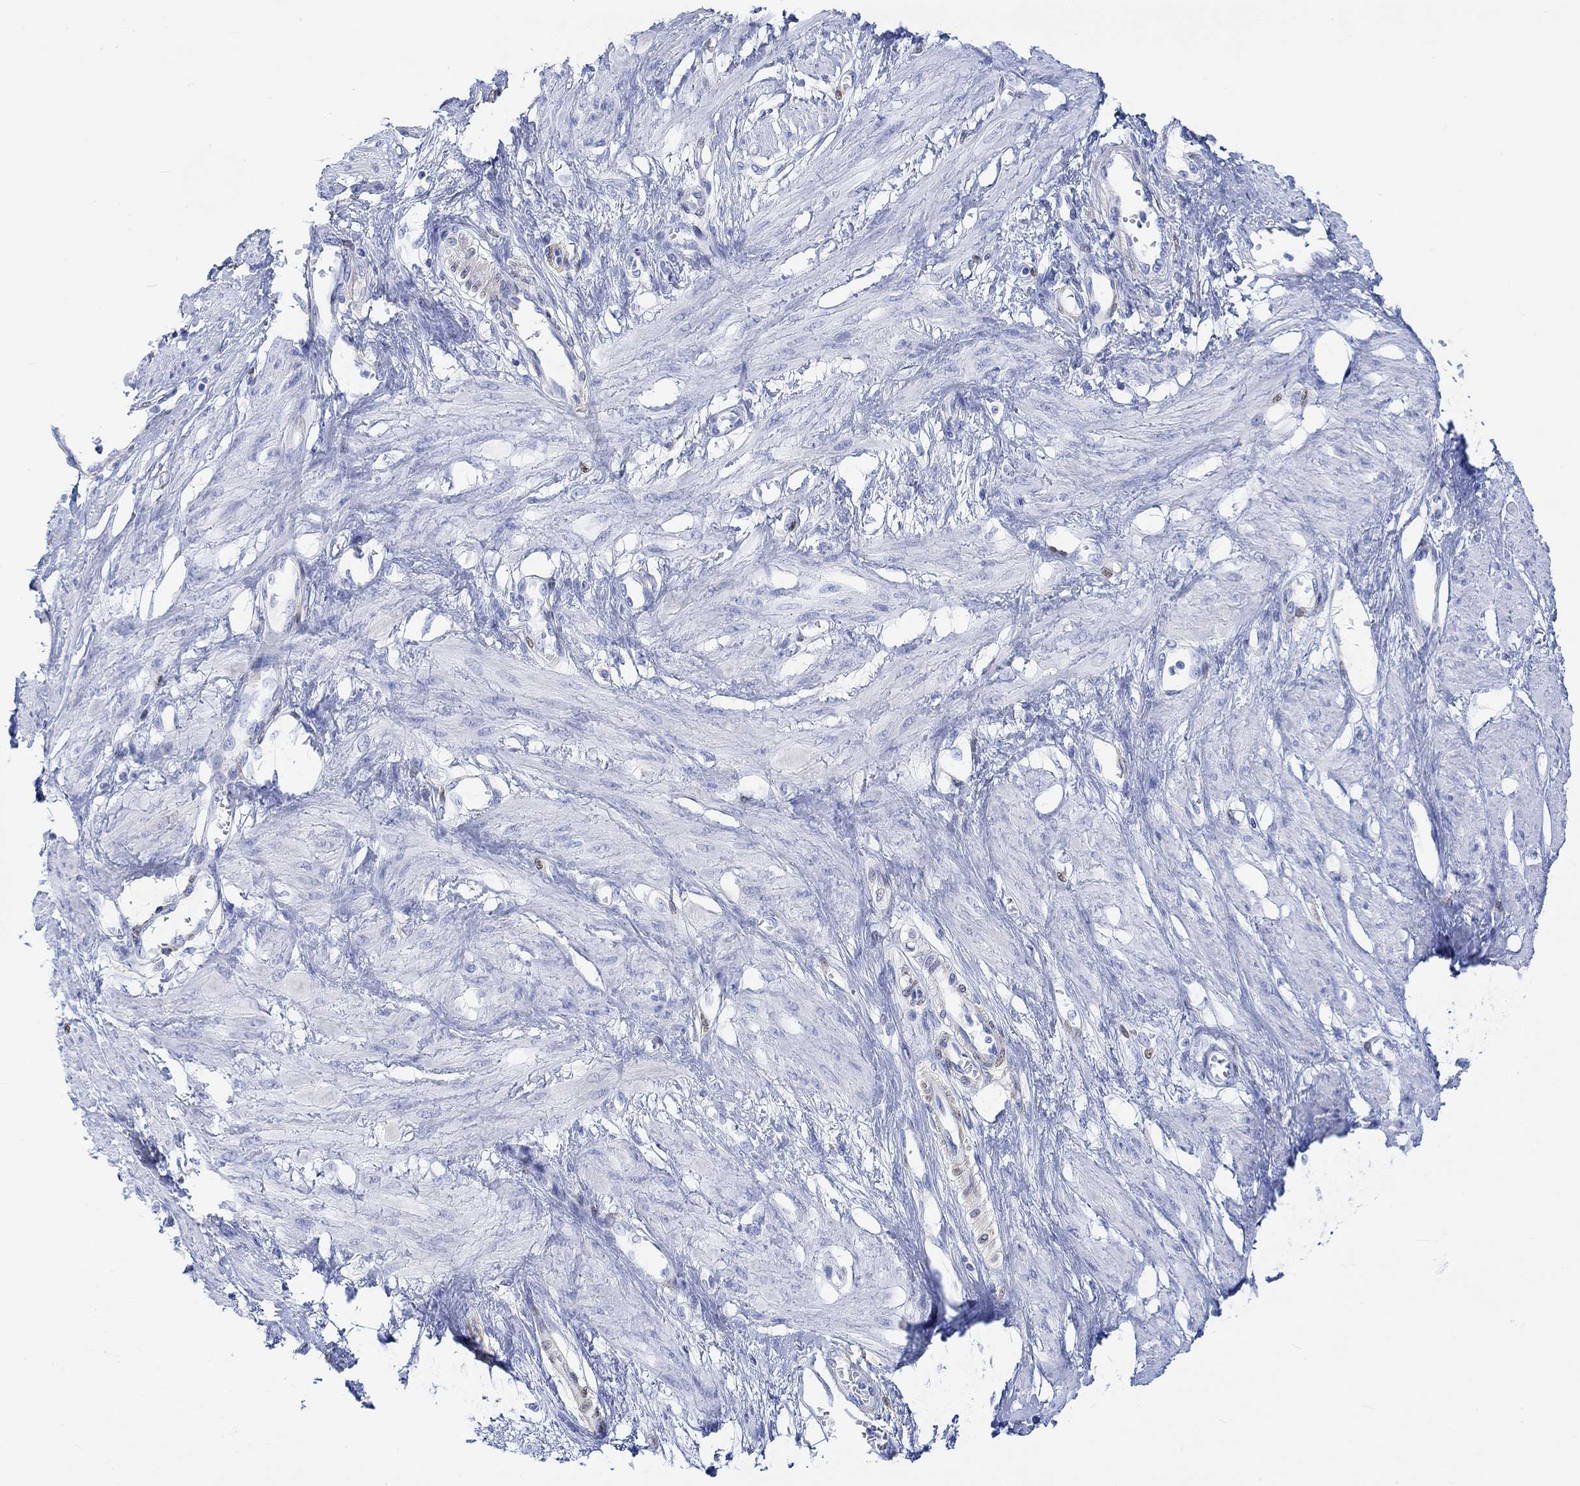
{"staining": {"intensity": "negative", "quantity": "none", "location": "none"}, "tissue": "smooth muscle", "cell_type": "Smooth muscle cells", "image_type": "normal", "snomed": [{"axis": "morphology", "description": "Normal tissue, NOS"}, {"axis": "topography", "description": "Smooth muscle"}, {"axis": "topography", "description": "Uterus"}], "caption": "This is an IHC photomicrograph of benign smooth muscle. There is no expression in smooth muscle cells.", "gene": "TPPP3", "patient": {"sex": "female", "age": 39}}